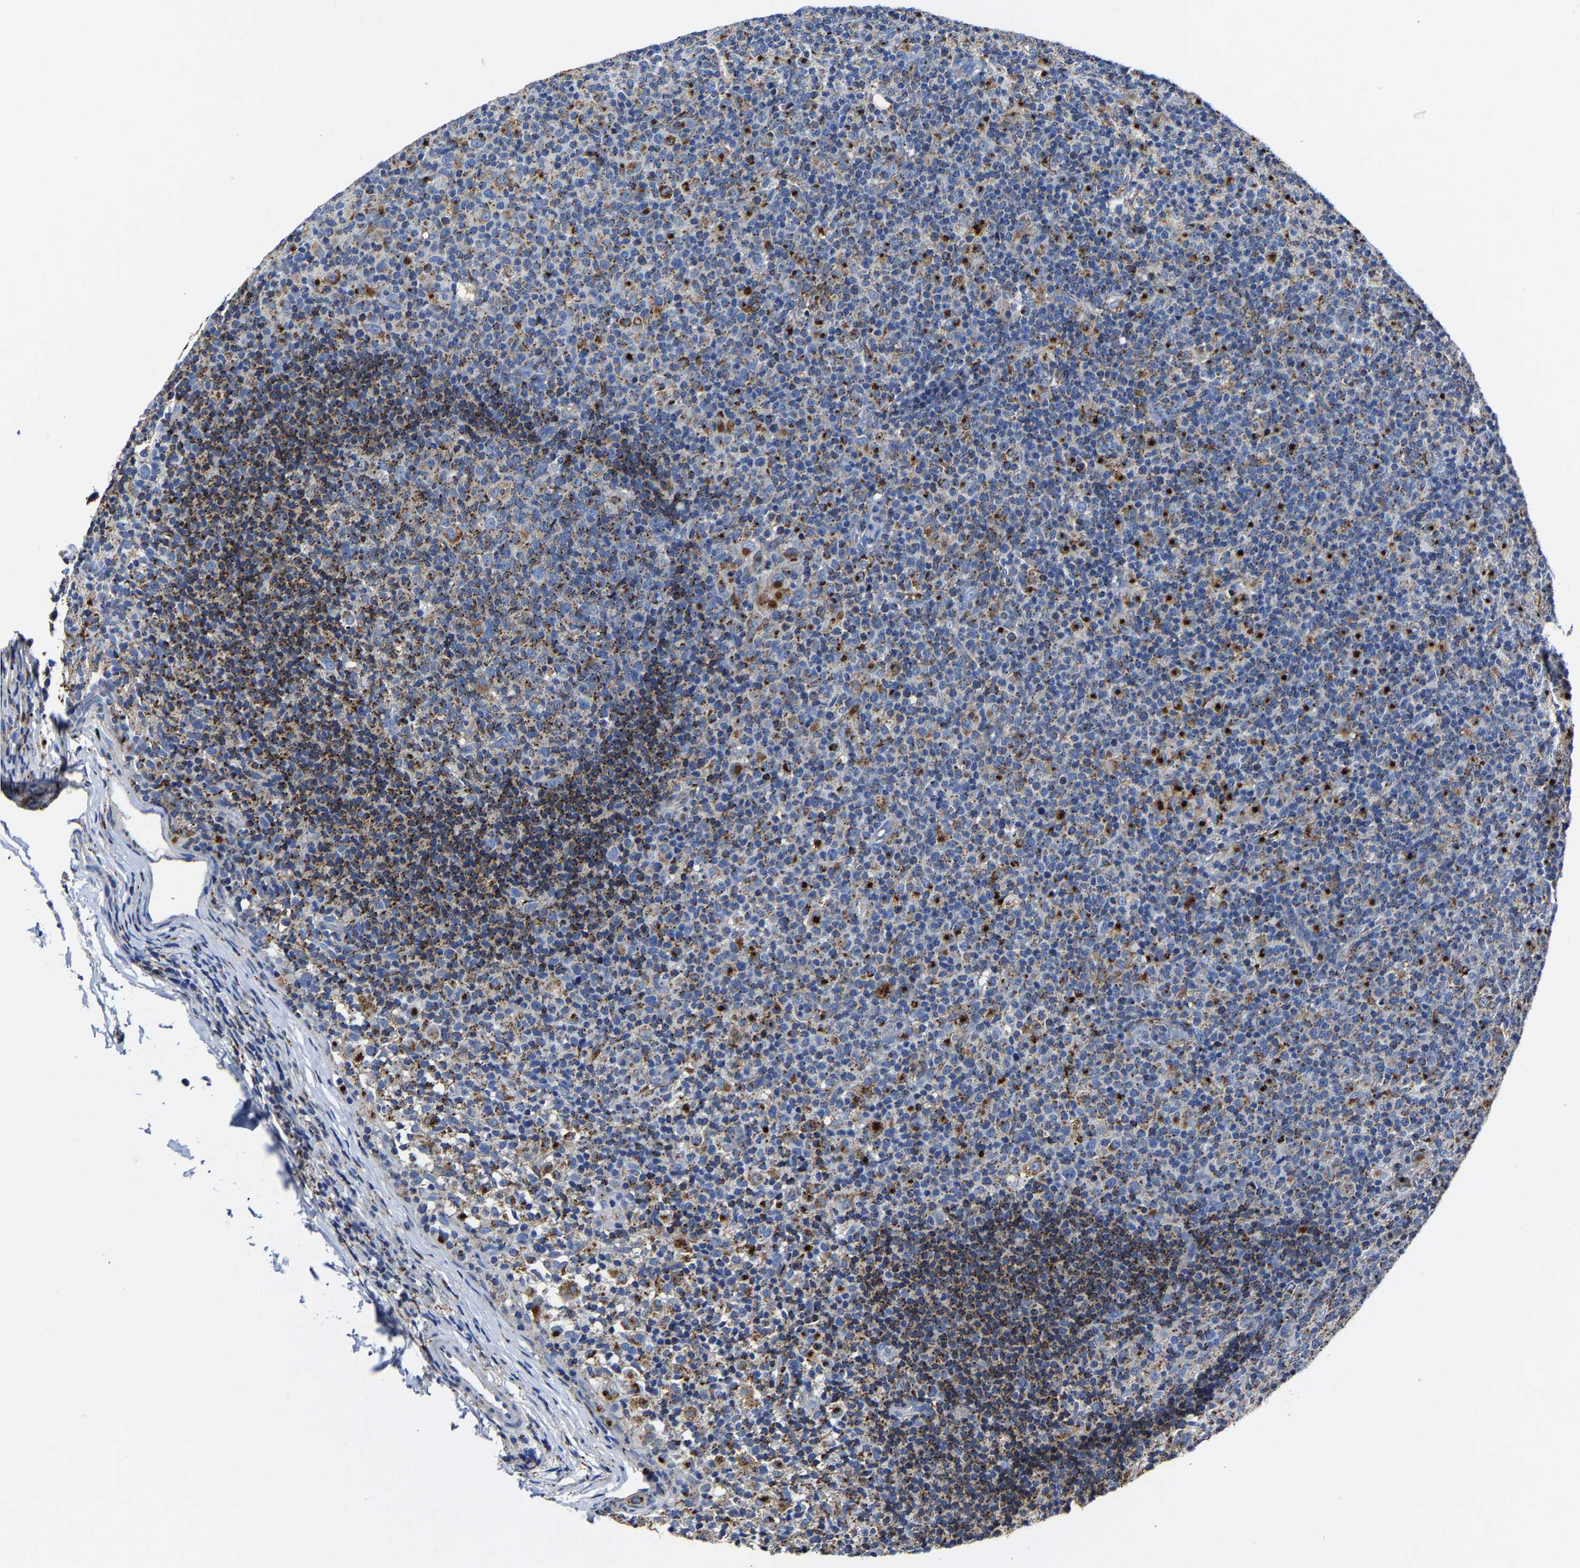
{"staining": {"intensity": "moderate", "quantity": ">75%", "location": "cytoplasmic/membranous"}, "tissue": "lymph node", "cell_type": "Germinal center cells", "image_type": "normal", "snomed": [{"axis": "morphology", "description": "Normal tissue, NOS"}, {"axis": "morphology", "description": "Inflammation, NOS"}, {"axis": "topography", "description": "Lymph node"}], "caption": "An image showing moderate cytoplasmic/membranous positivity in approximately >75% of germinal center cells in unremarkable lymph node, as visualized by brown immunohistochemical staining.", "gene": "LAMTOR4", "patient": {"sex": "male", "age": 55}}